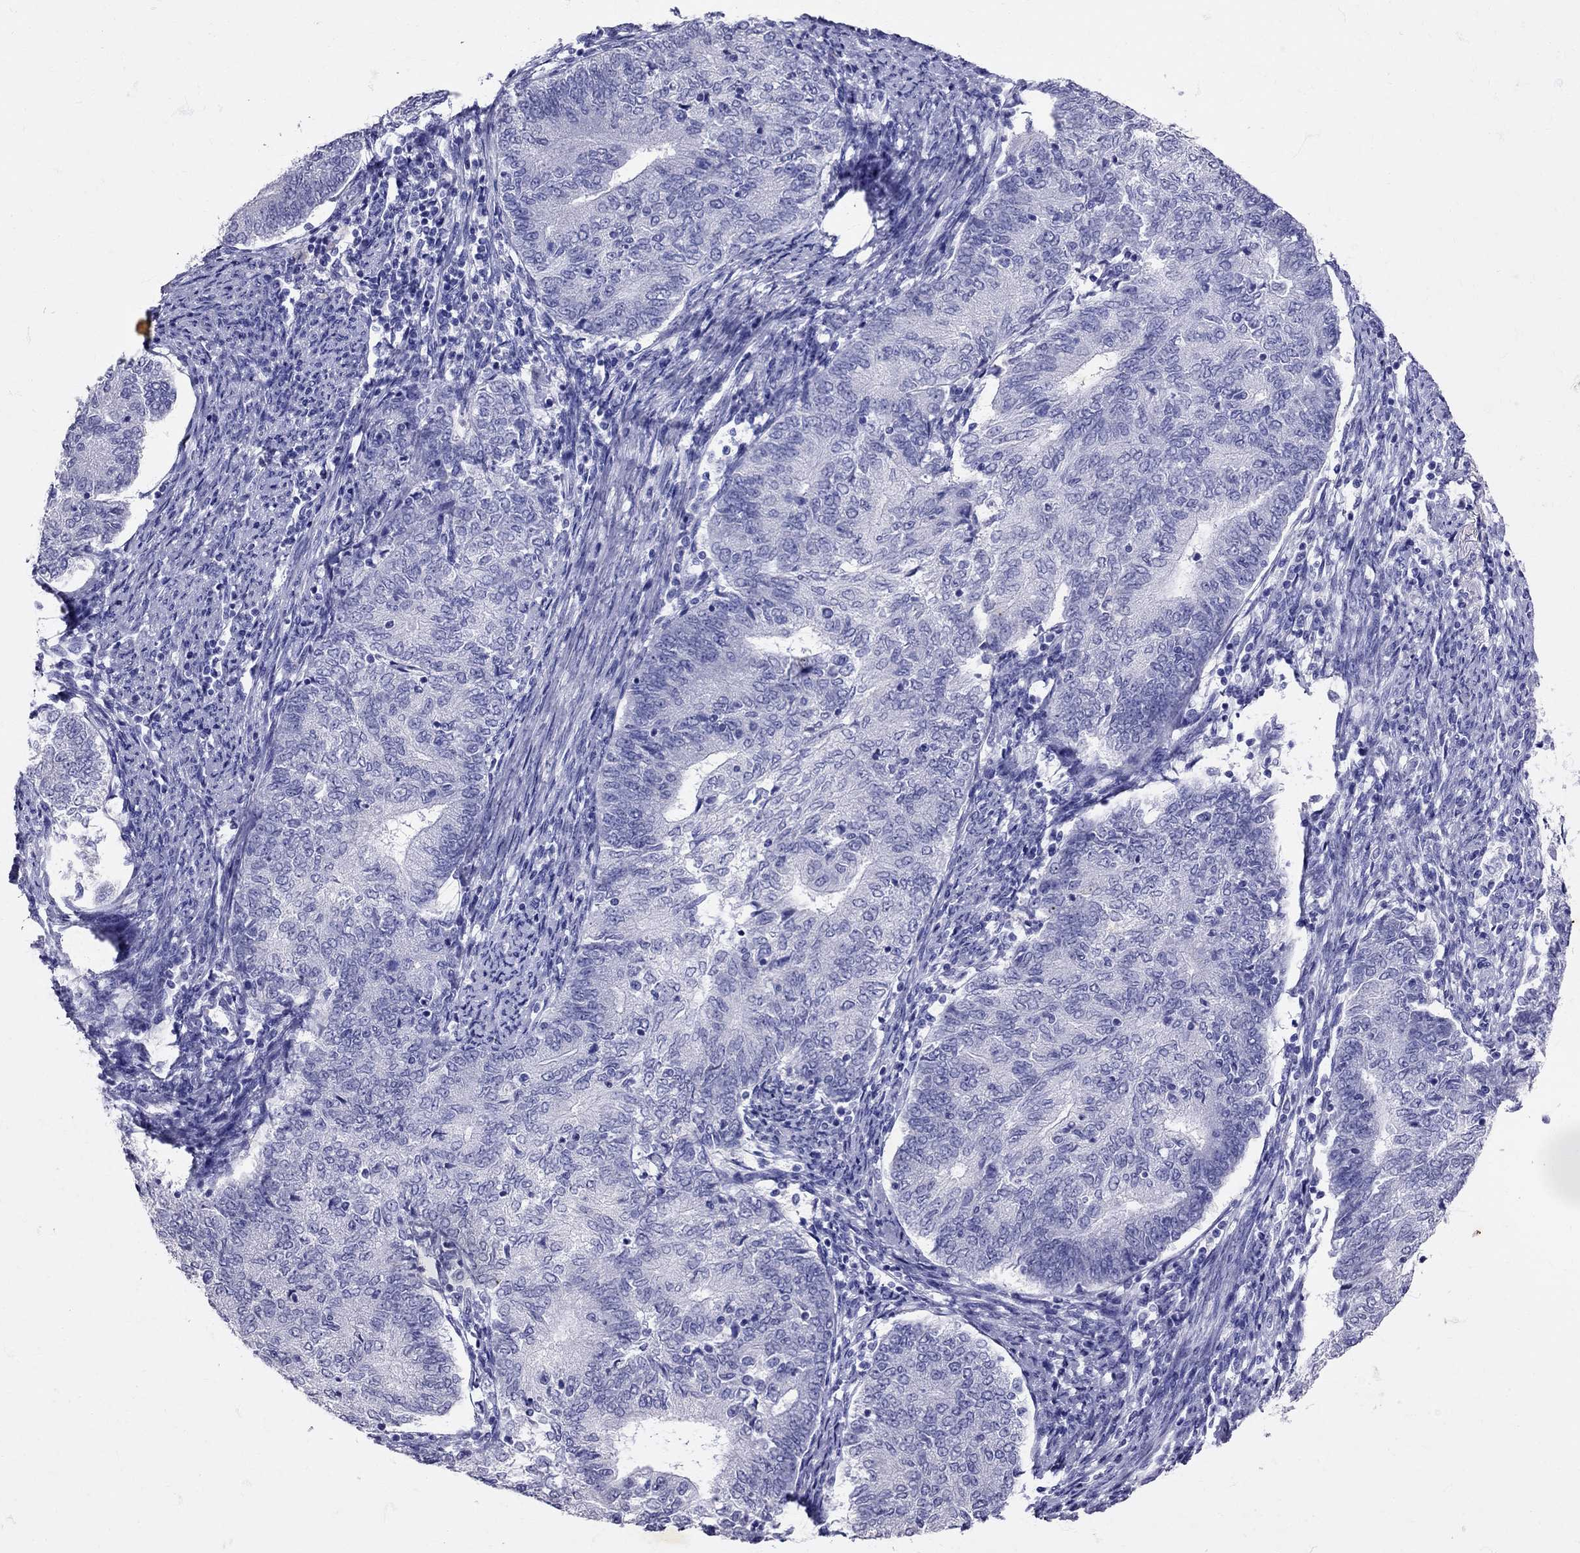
{"staining": {"intensity": "negative", "quantity": "none", "location": "none"}, "tissue": "endometrial cancer", "cell_type": "Tumor cells", "image_type": "cancer", "snomed": [{"axis": "morphology", "description": "Adenocarcinoma, NOS"}, {"axis": "topography", "description": "Endometrium"}], "caption": "IHC histopathology image of neoplastic tissue: endometrial adenocarcinoma stained with DAB displays no significant protein expression in tumor cells. (DAB immunohistochemistry with hematoxylin counter stain).", "gene": "AVP", "patient": {"sex": "female", "age": 65}}